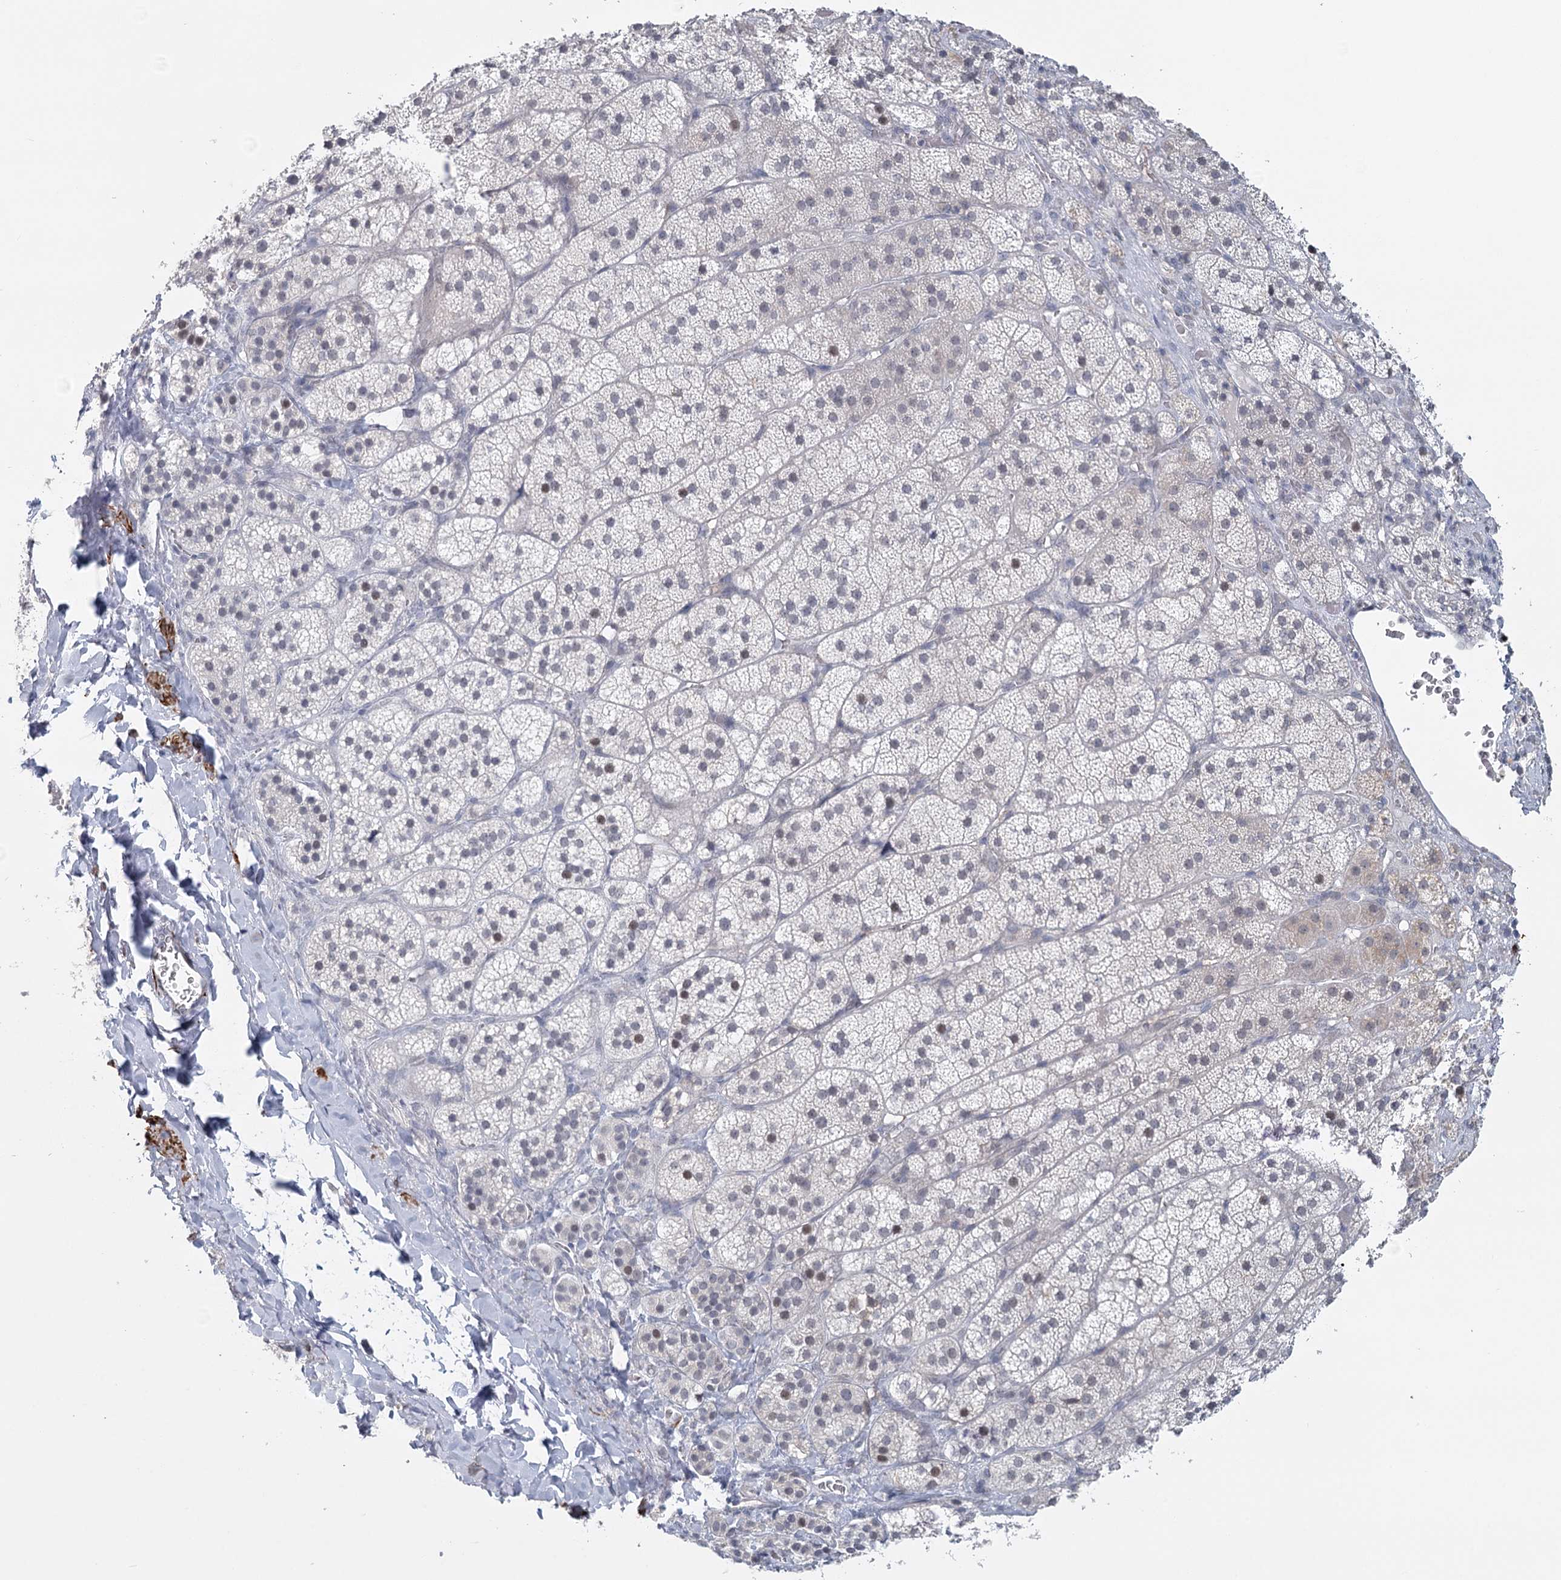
{"staining": {"intensity": "negative", "quantity": "none", "location": "none"}, "tissue": "adrenal gland", "cell_type": "Glandular cells", "image_type": "normal", "snomed": [{"axis": "morphology", "description": "Normal tissue, NOS"}, {"axis": "topography", "description": "Adrenal gland"}], "caption": "Histopathology image shows no significant protein expression in glandular cells of normal adrenal gland. (DAB (3,3'-diaminobenzidine) immunohistochemistry (IHC) with hematoxylin counter stain).", "gene": "TMEM70", "patient": {"sex": "female", "age": 44}}